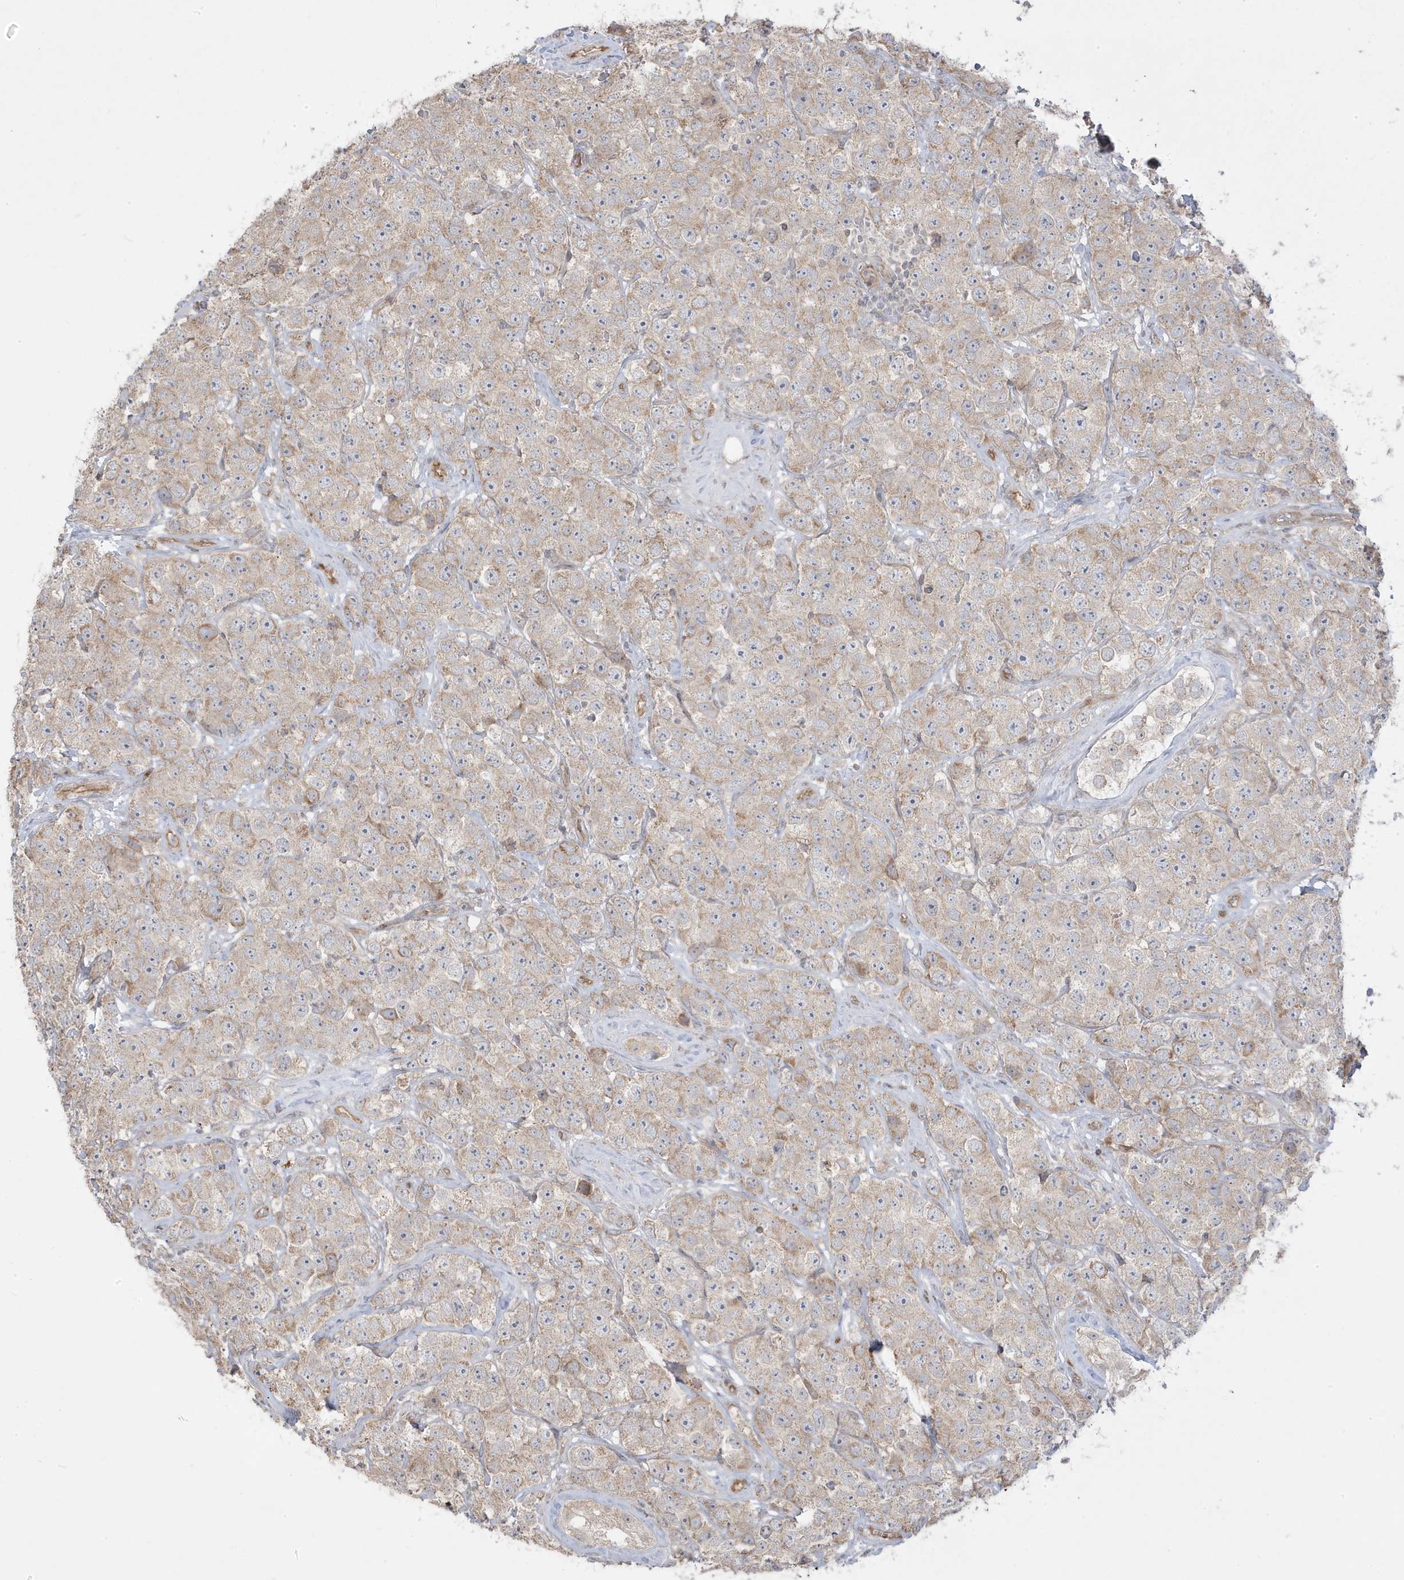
{"staining": {"intensity": "weak", "quantity": "<25%", "location": "cytoplasmic/membranous"}, "tissue": "testis cancer", "cell_type": "Tumor cells", "image_type": "cancer", "snomed": [{"axis": "morphology", "description": "Seminoma, NOS"}, {"axis": "topography", "description": "Testis"}], "caption": "An immunohistochemistry micrograph of testis cancer is shown. There is no staining in tumor cells of testis cancer.", "gene": "DNAJC12", "patient": {"sex": "male", "age": 28}}